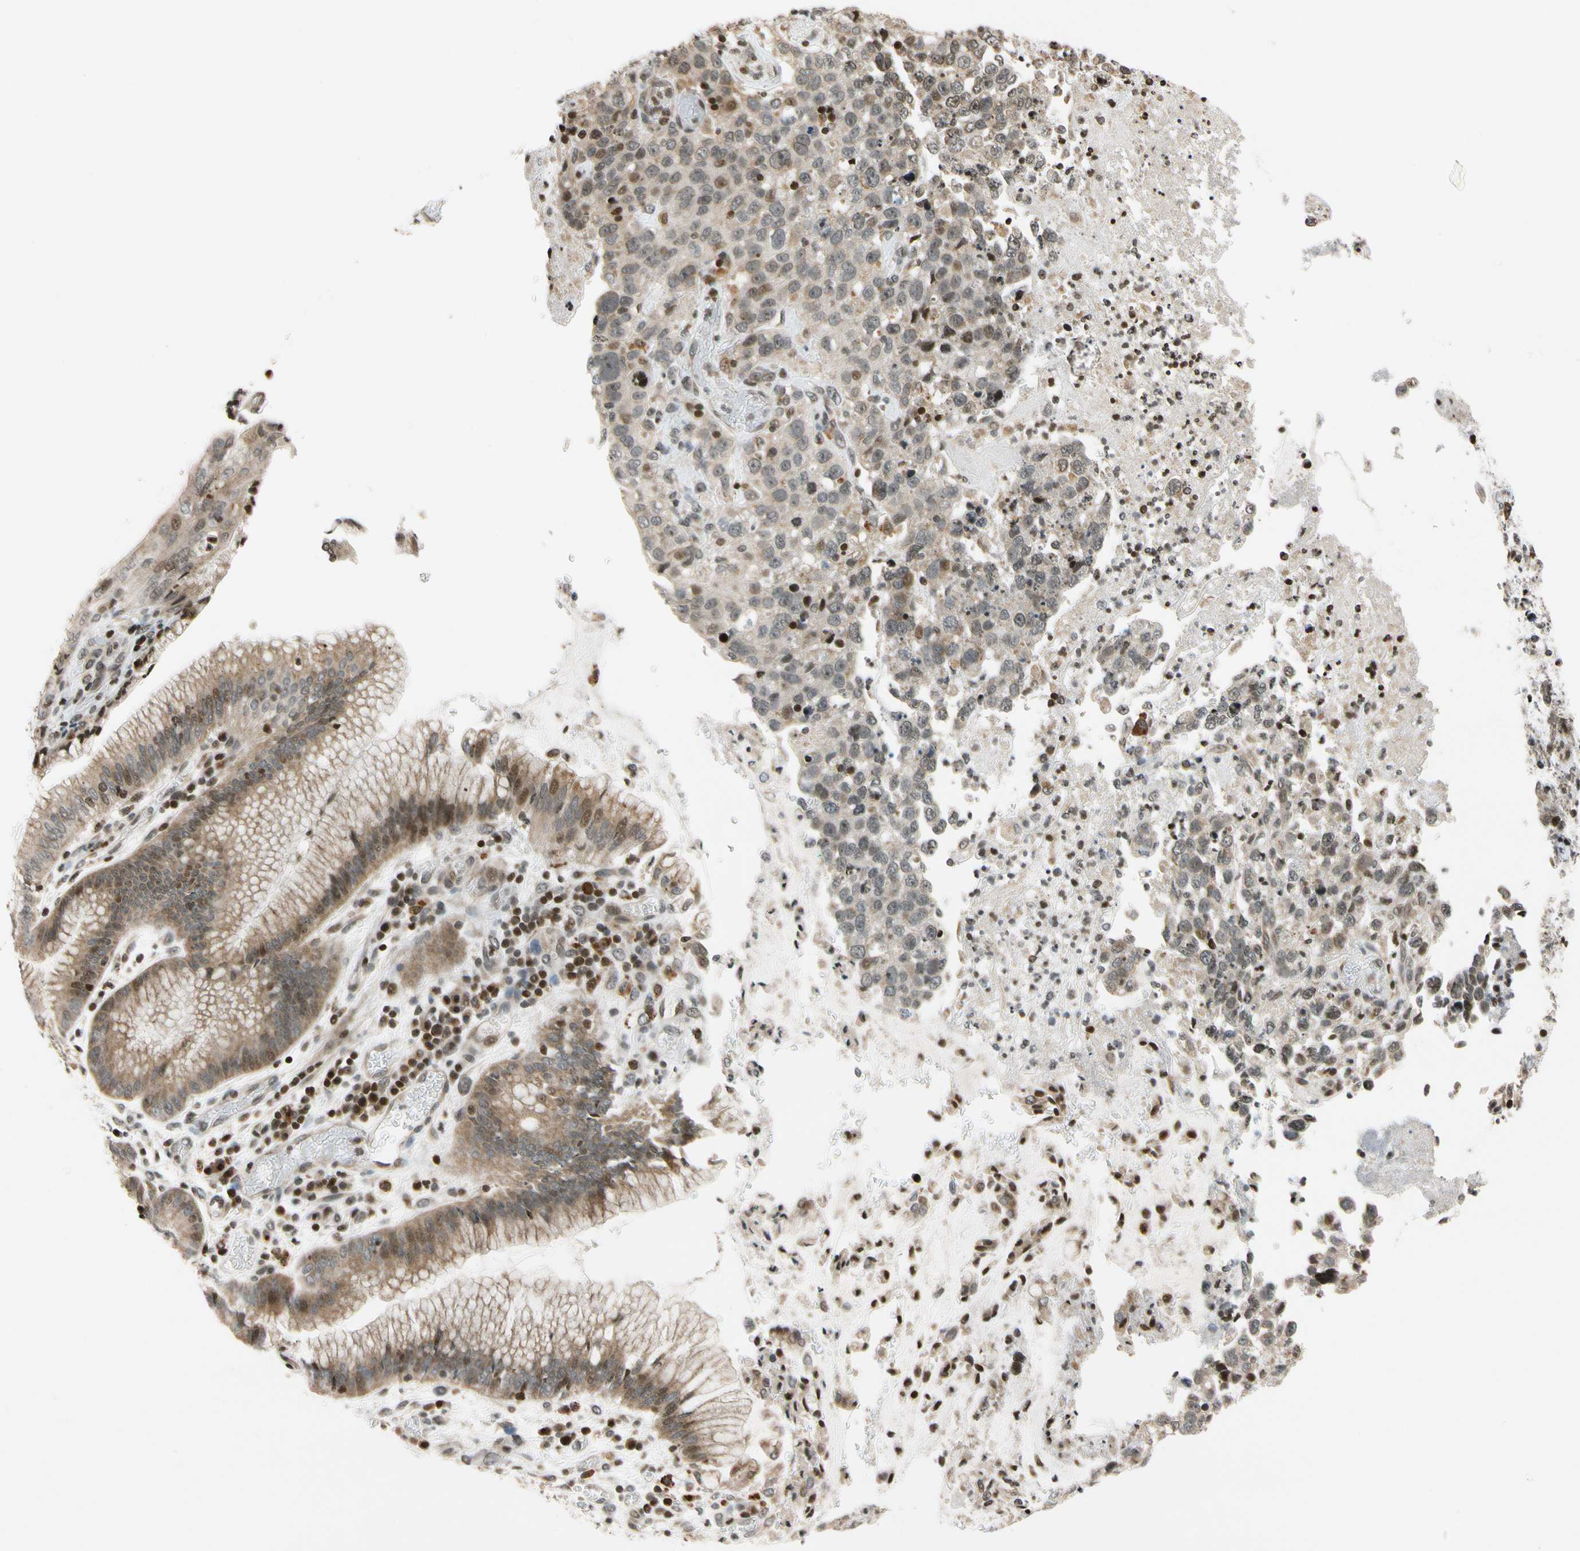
{"staining": {"intensity": "weak", "quantity": ">75%", "location": "cytoplasmic/membranous,nuclear"}, "tissue": "stomach cancer", "cell_type": "Tumor cells", "image_type": "cancer", "snomed": [{"axis": "morphology", "description": "Normal tissue, NOS"}, {"axis": "morphology", "description": "Adenocarcinoma, NOS"}, {"axis": "topography", "description": "Stomach"}], "caption": "Stomach adenocarcinoma stained with a brown dye exhibits weak cytoplasmic/membranous and nuclear positive positivity in approximately >75% of tumor cells.", "gene": "CDK7", "patient": {"sex": "male", "age": 48}}